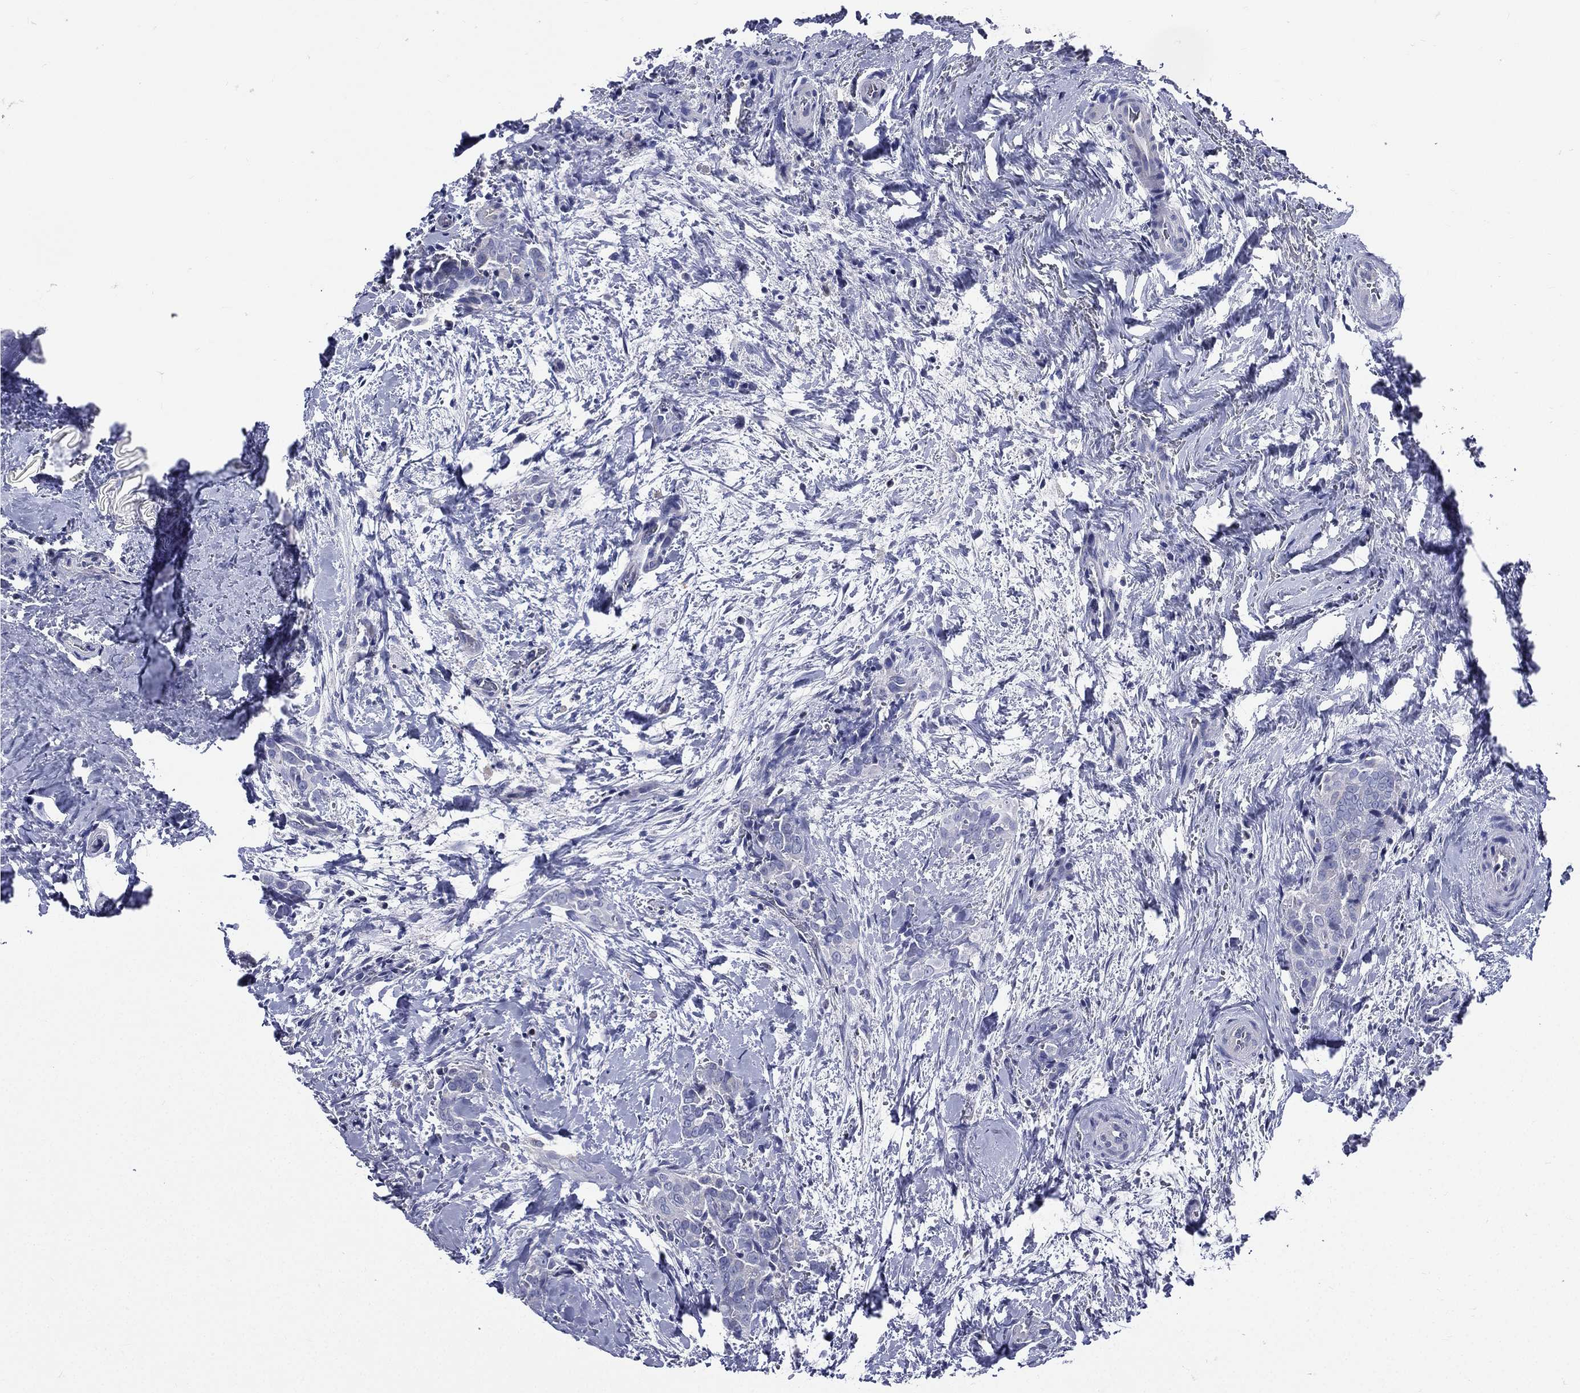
{"staining": {"intensity": "negative", "quantity": "none", "location": "none"}, "tissue": "thyroid cancer", "cell_type": "Tumor cells", "image_type": "cancer", "snomed": [{"axis": "morphology", "description": "Papillary adenocarcinoma, NOS"}, {"axis": "topography", "description": "Thyroid gland"}], "caption": "This micrograph is of thyroid cancer stained with IHC to label a protein in brown with the nuclei are counter-stained blue. There is no positivity in tumor cells. (DAB IHC visualized using brightfield microscopy, high magnification).", "gene": "DPYS", "patient": {"sex": "male", "age": 61}}